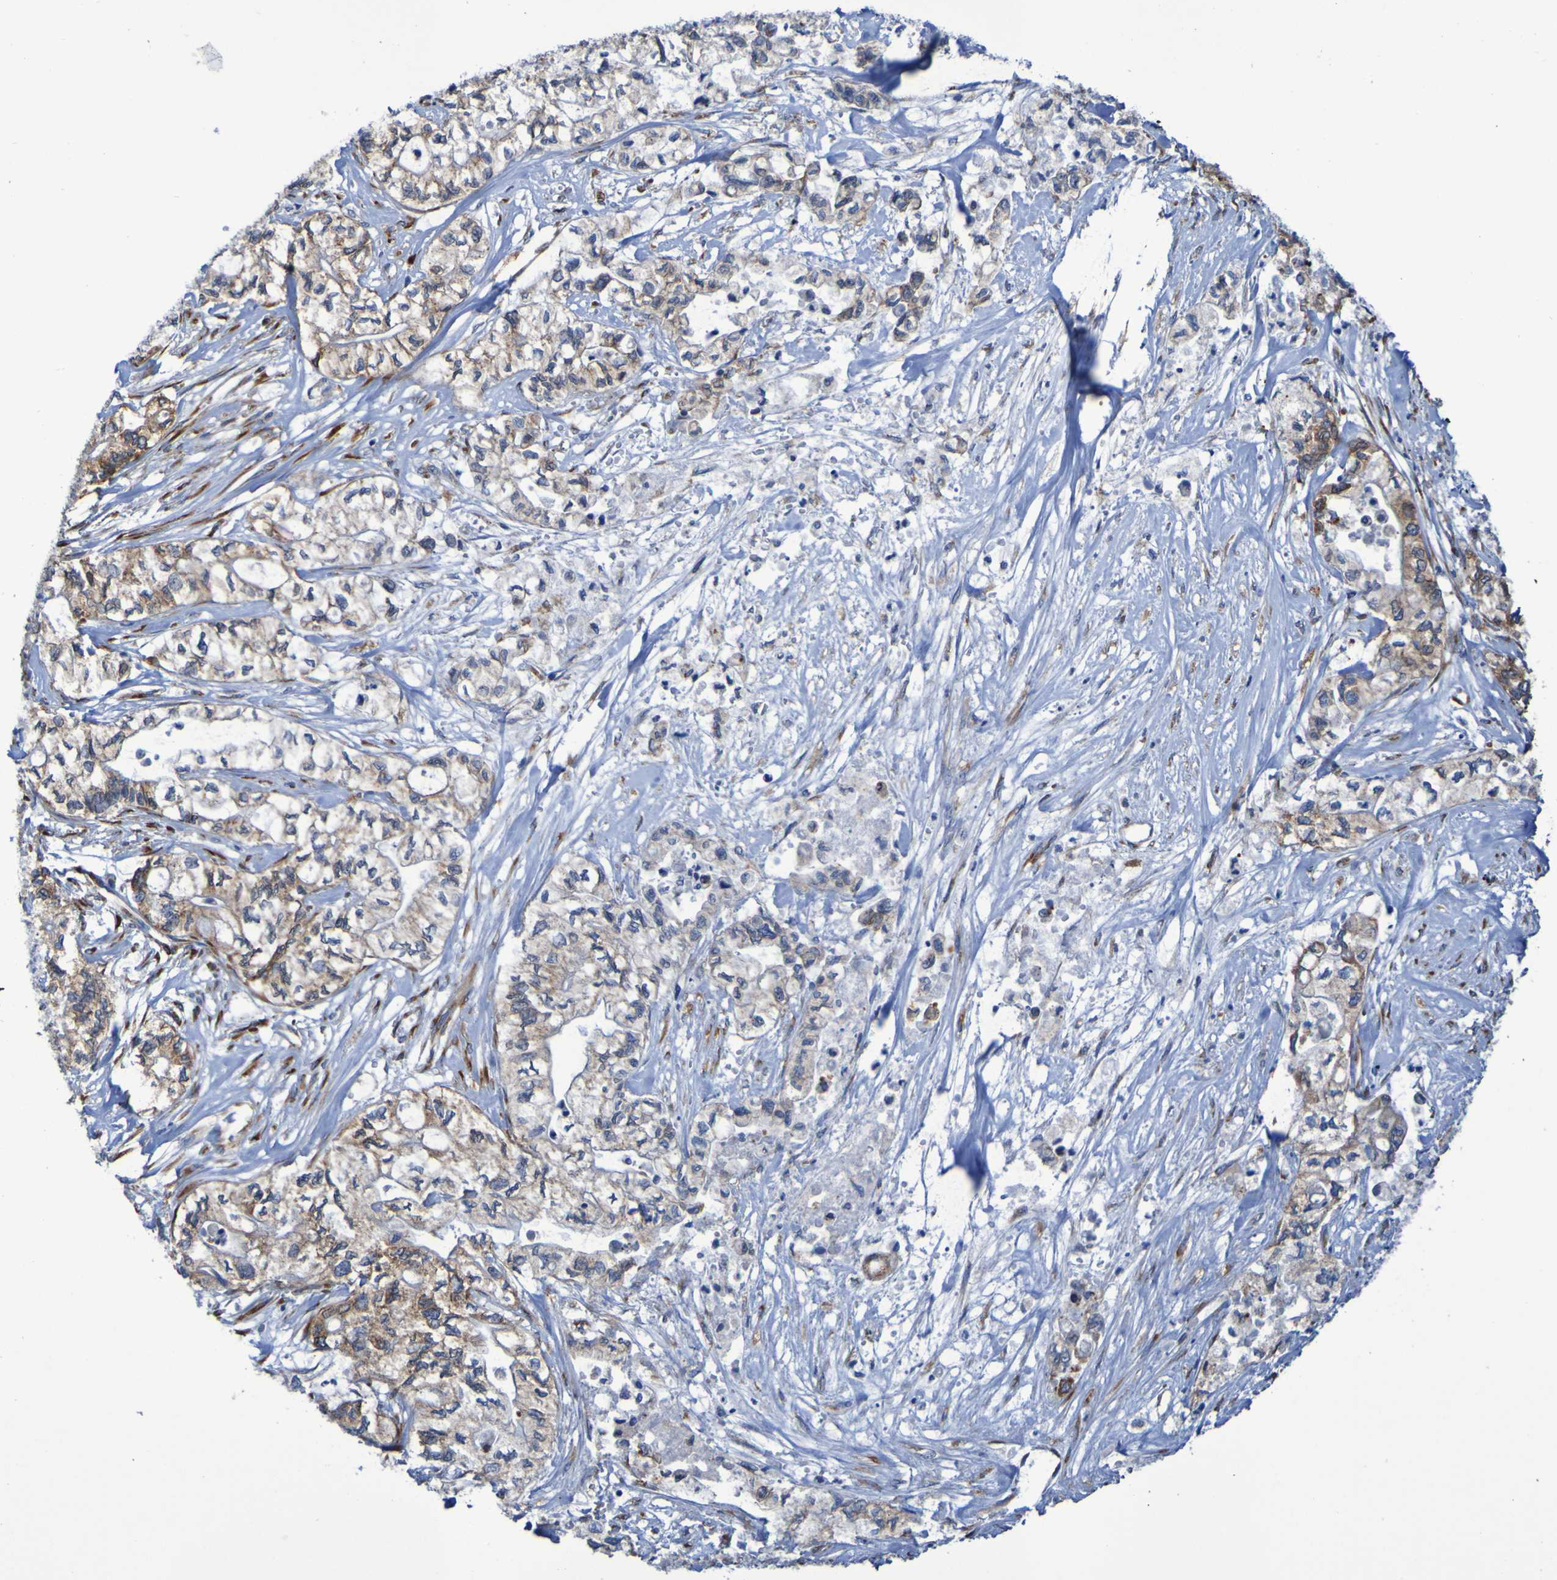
{"staining": {"intensity": "strong", "quantity": "25%-75%", "location": "cytoplasmic/membranous"}, "tissue": "pancreatic cancer", "cell_type": "Tumor cells", "image_type": "cancer", "snomed": [{"axis": "morphology", "description": "Adenocarcinoma, NOS"}, {"axis": "topography", "description": "Pancreas"}], "caption": "This micrograph reveals adenocarcinoma (pancreatic) stained with IHC to label a protein in brown. The cytoplasmic/membranous of tumor cells show strong positivity for the protein. Nuclei are counter-stained blue.", "gene": "FKBP3", "patient": {"sex": "male", "age": 79}}